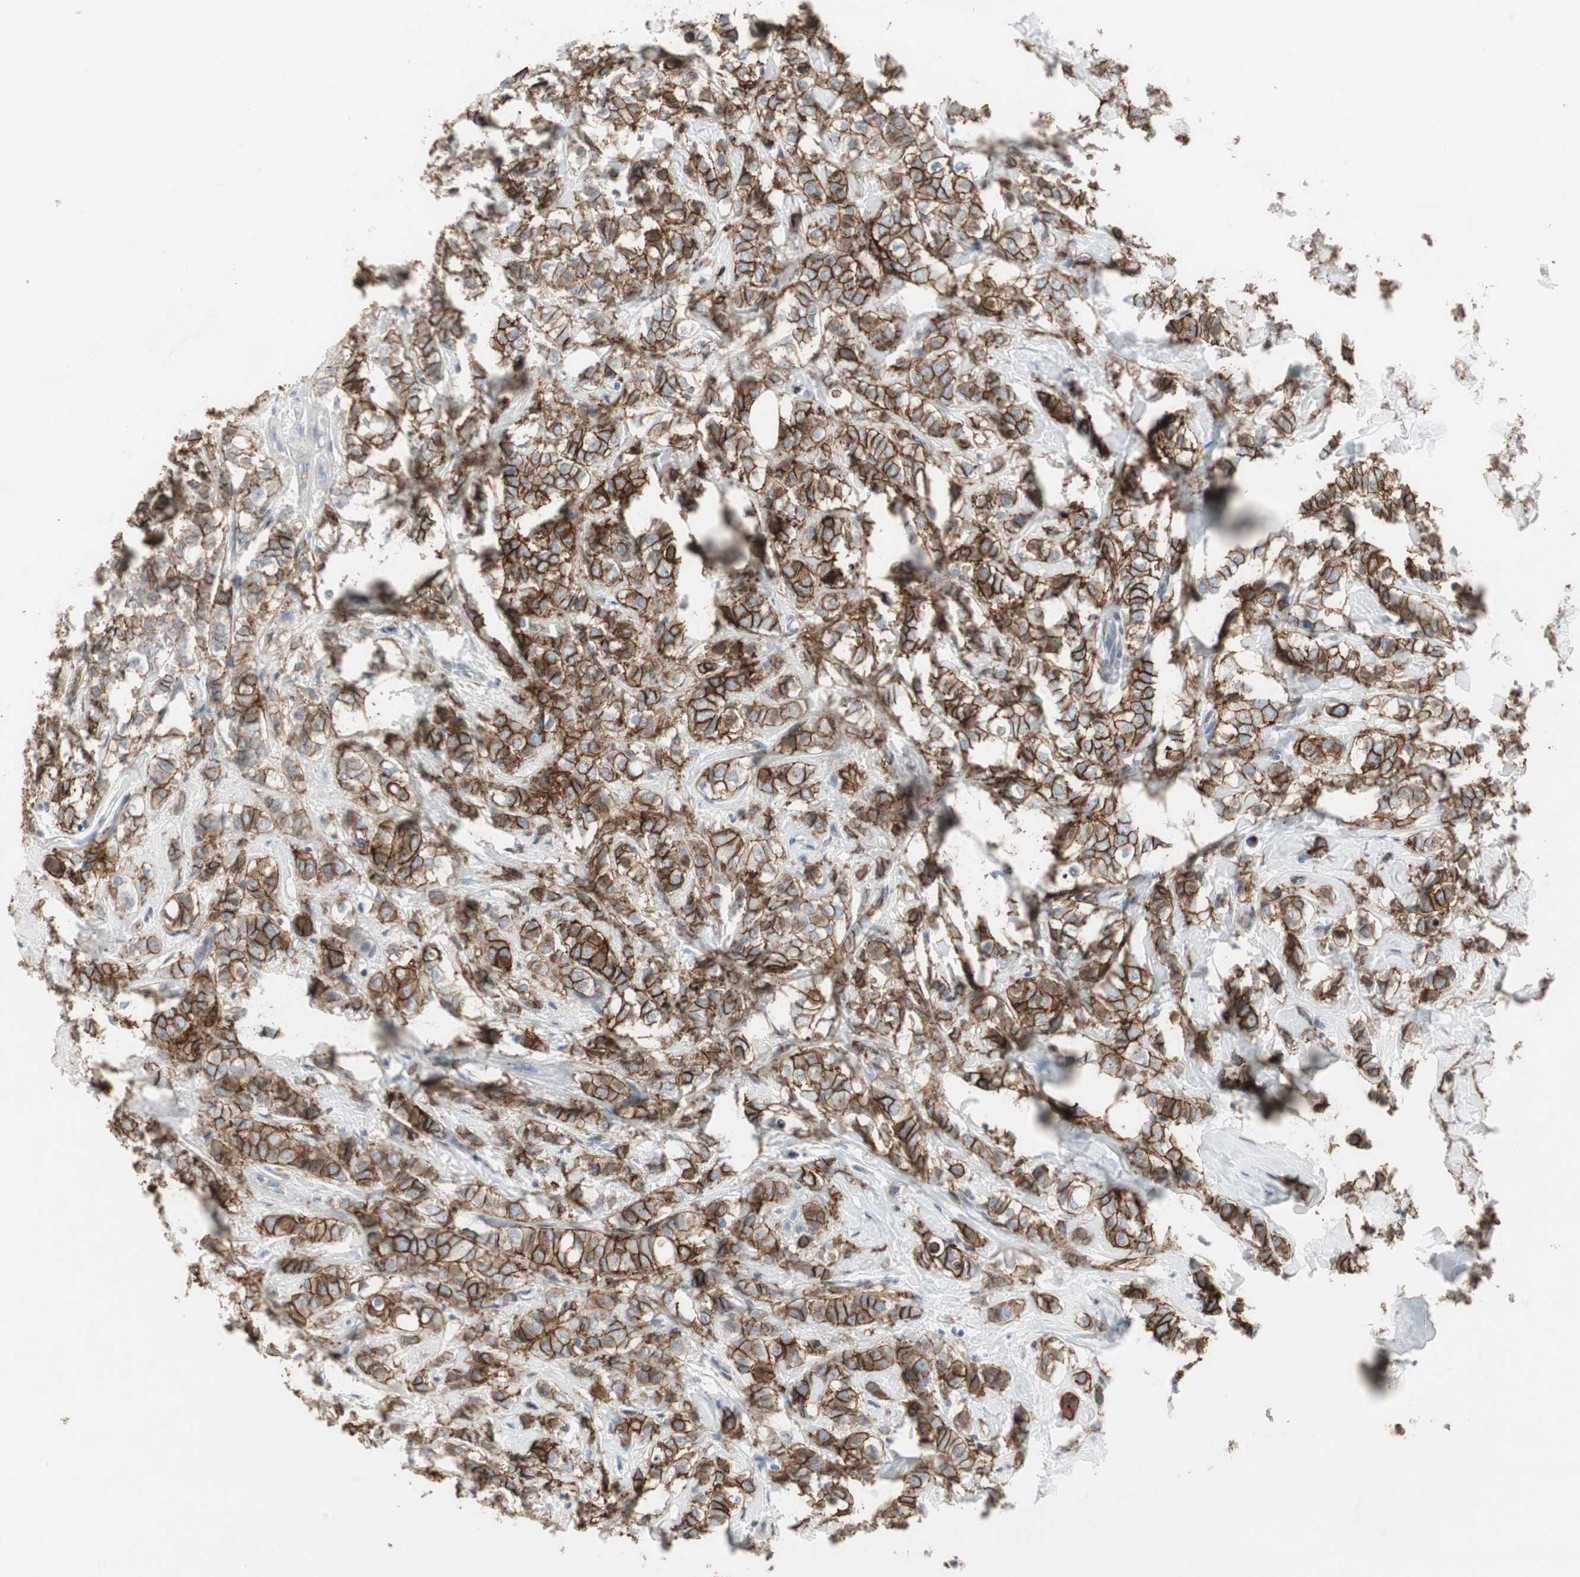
{"staining": {"intensity": "strong", "quantity": ">75%", "location": "cytoplasmic/membranous"}, "tissue": "breast cancer", "cell_type": "Tumor cells", "image_type": "cancer", "snomed": [{"axis": "morphology", "description": "Lobular carcinoma"}, {"axis": "topography", "description": "Breast"}], "caption": "Breast cancer stained for a protein (brown) exhibits strong cytoplasmic/membranous positive positivity in about >75% of tumor cells.", "gene": "CAND2", "patient": {"sex": "female", "age": 60}}